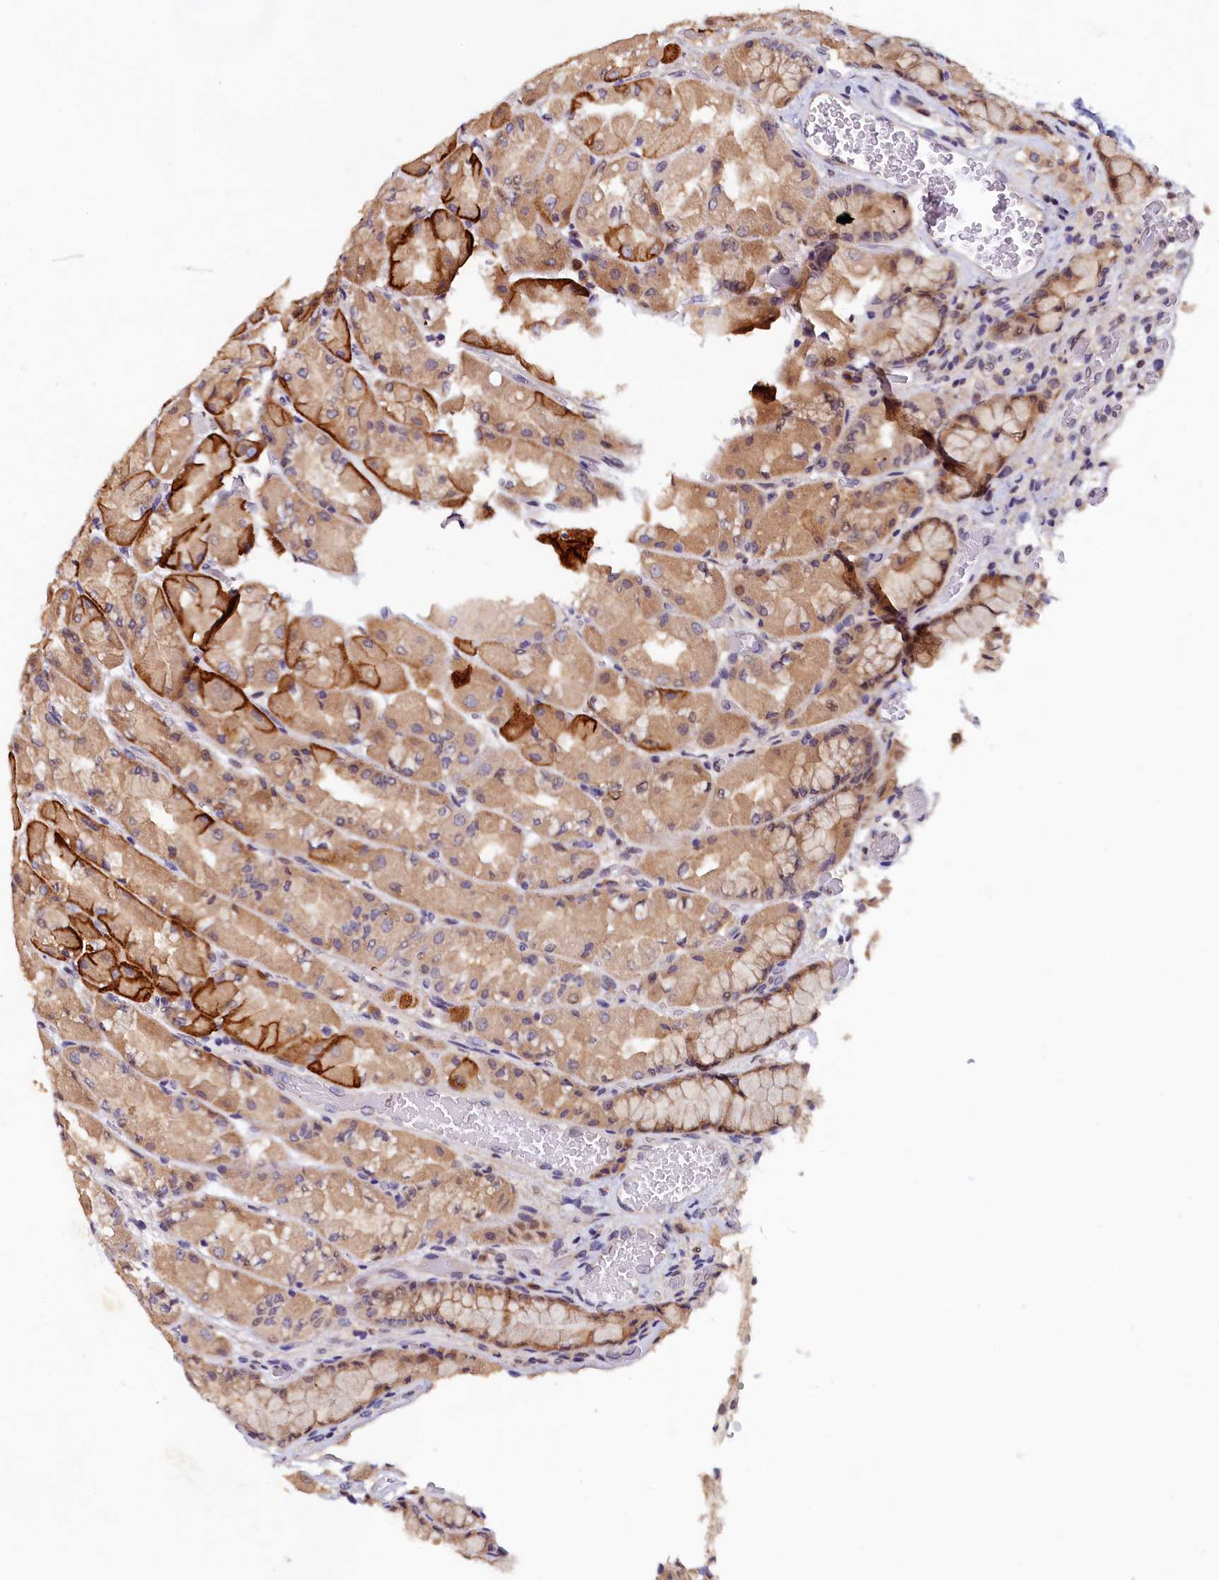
{"staining": {"intensity": "strong", "quantity": ">75%", "location": "cytoplasmic/membranous"}, "tissue": "stomach", "cell_type": "Glandular cells", "image_type": "normal", "snomed": [{"axis": "morphology", "description": "Normal tissue, NOS"}, {"axis": "topography", "description": "Stomach"}], "caption": "DAB immunohistochemical staining of unremarkable stomach reveals strong cytoplasmic/membranous protein staining in about >75% of glandular cells.", "gene": "LATS2", "patient": {"sex": "female", "age": 61}}